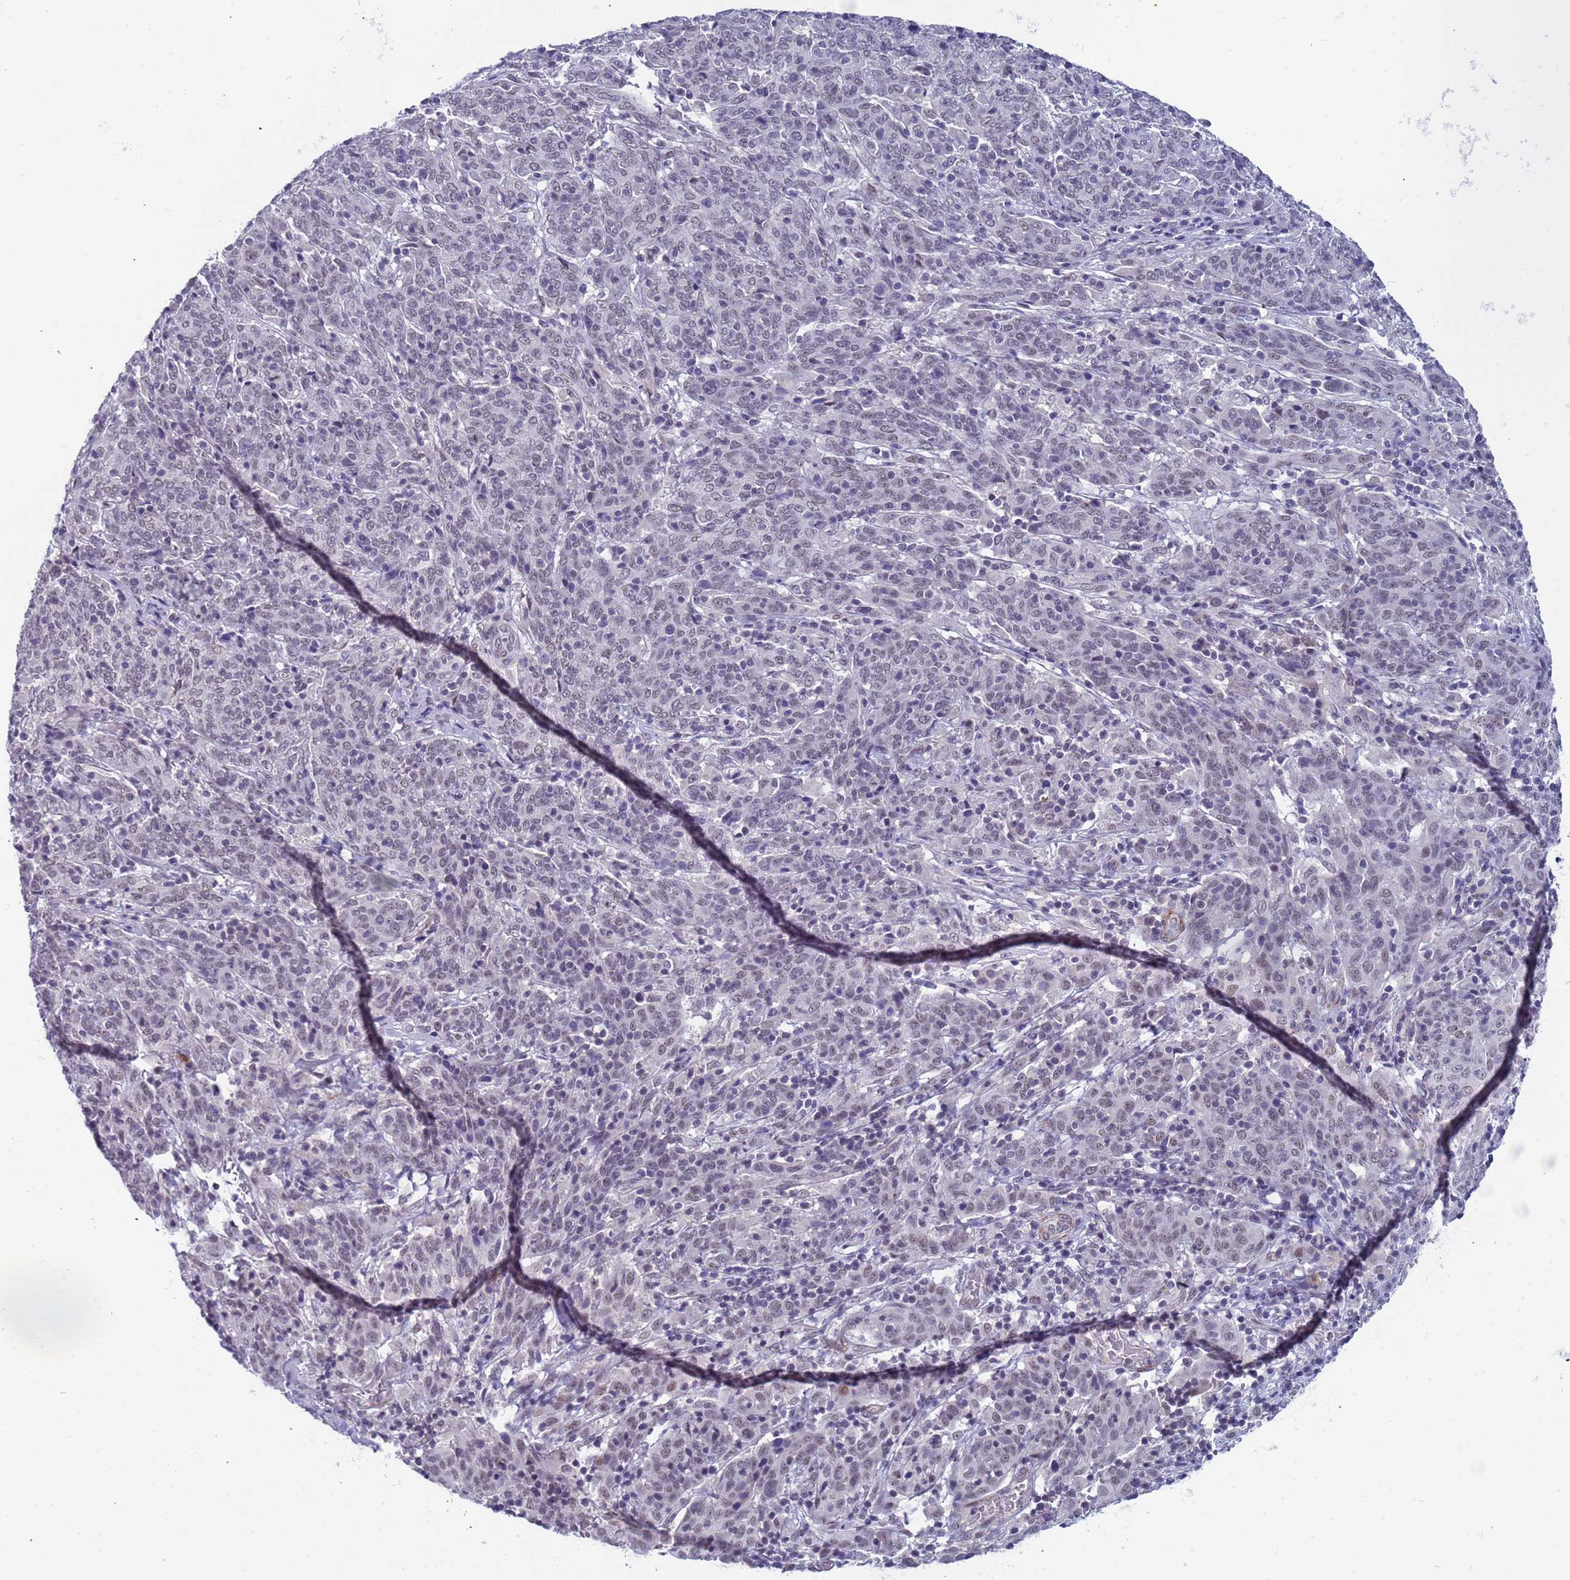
{"staining": {"intensity": "weak", "quantity": "<25%", "location": "nuclear"}, "tissue": "cervical cancer", "cell_type": "Tumor cells", "image_type": "cancer", "snomed": [{"axis": "morphology", "description": "Squamous cell carcinoma, NOS"}, {"axis": "topography", "description": "Cervix"}], "caption": "This is an immunohistochemistry photomicrograph of cervical cancer. There is no staining in tumor cells.", "gene": "CXorf65", "patient": {"sex": "female", "age": 67}}